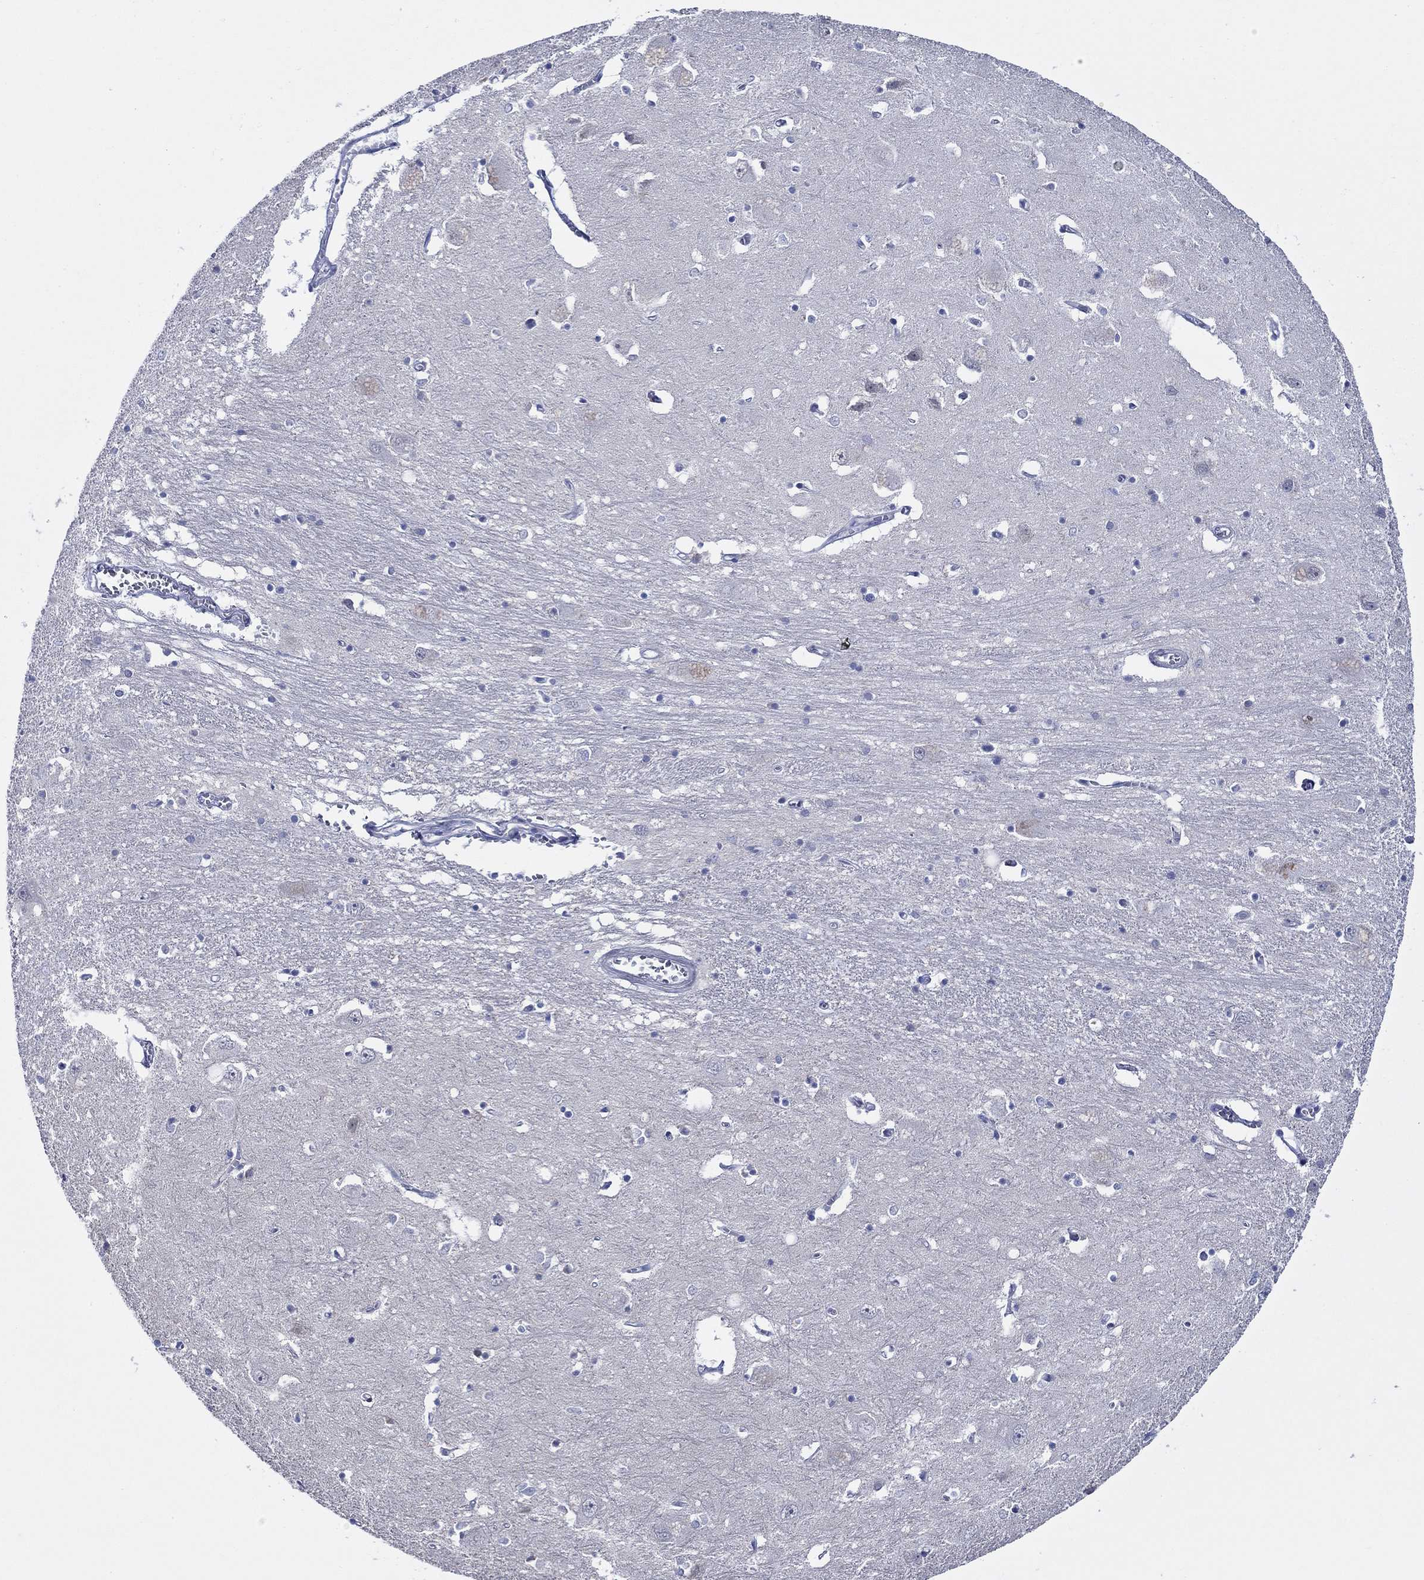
{"staining": {"intensity": "negative", "quantity": "none", "location": "none"}, "tissue": "caudate", "cell_type": "Glial cells", "image_type": "normal", "snomed": [{"axis": "morphology", "description": "Normal tissue, NOS"}, {"axis": "topography", "description": "Lateral ventricle wall"}], "caption": "Immunohistochemical staining of benign caudate exhibits no significant staining in glial cells. Brightfield microscopy of immunohistochemistry stained with DAB (3,3'-diaminobenzidine) (brown) and hematoxylin (blue), captured at high magnification.", "gene": "SLC34A1", "patient": {"sex": "male", "age": 54}}